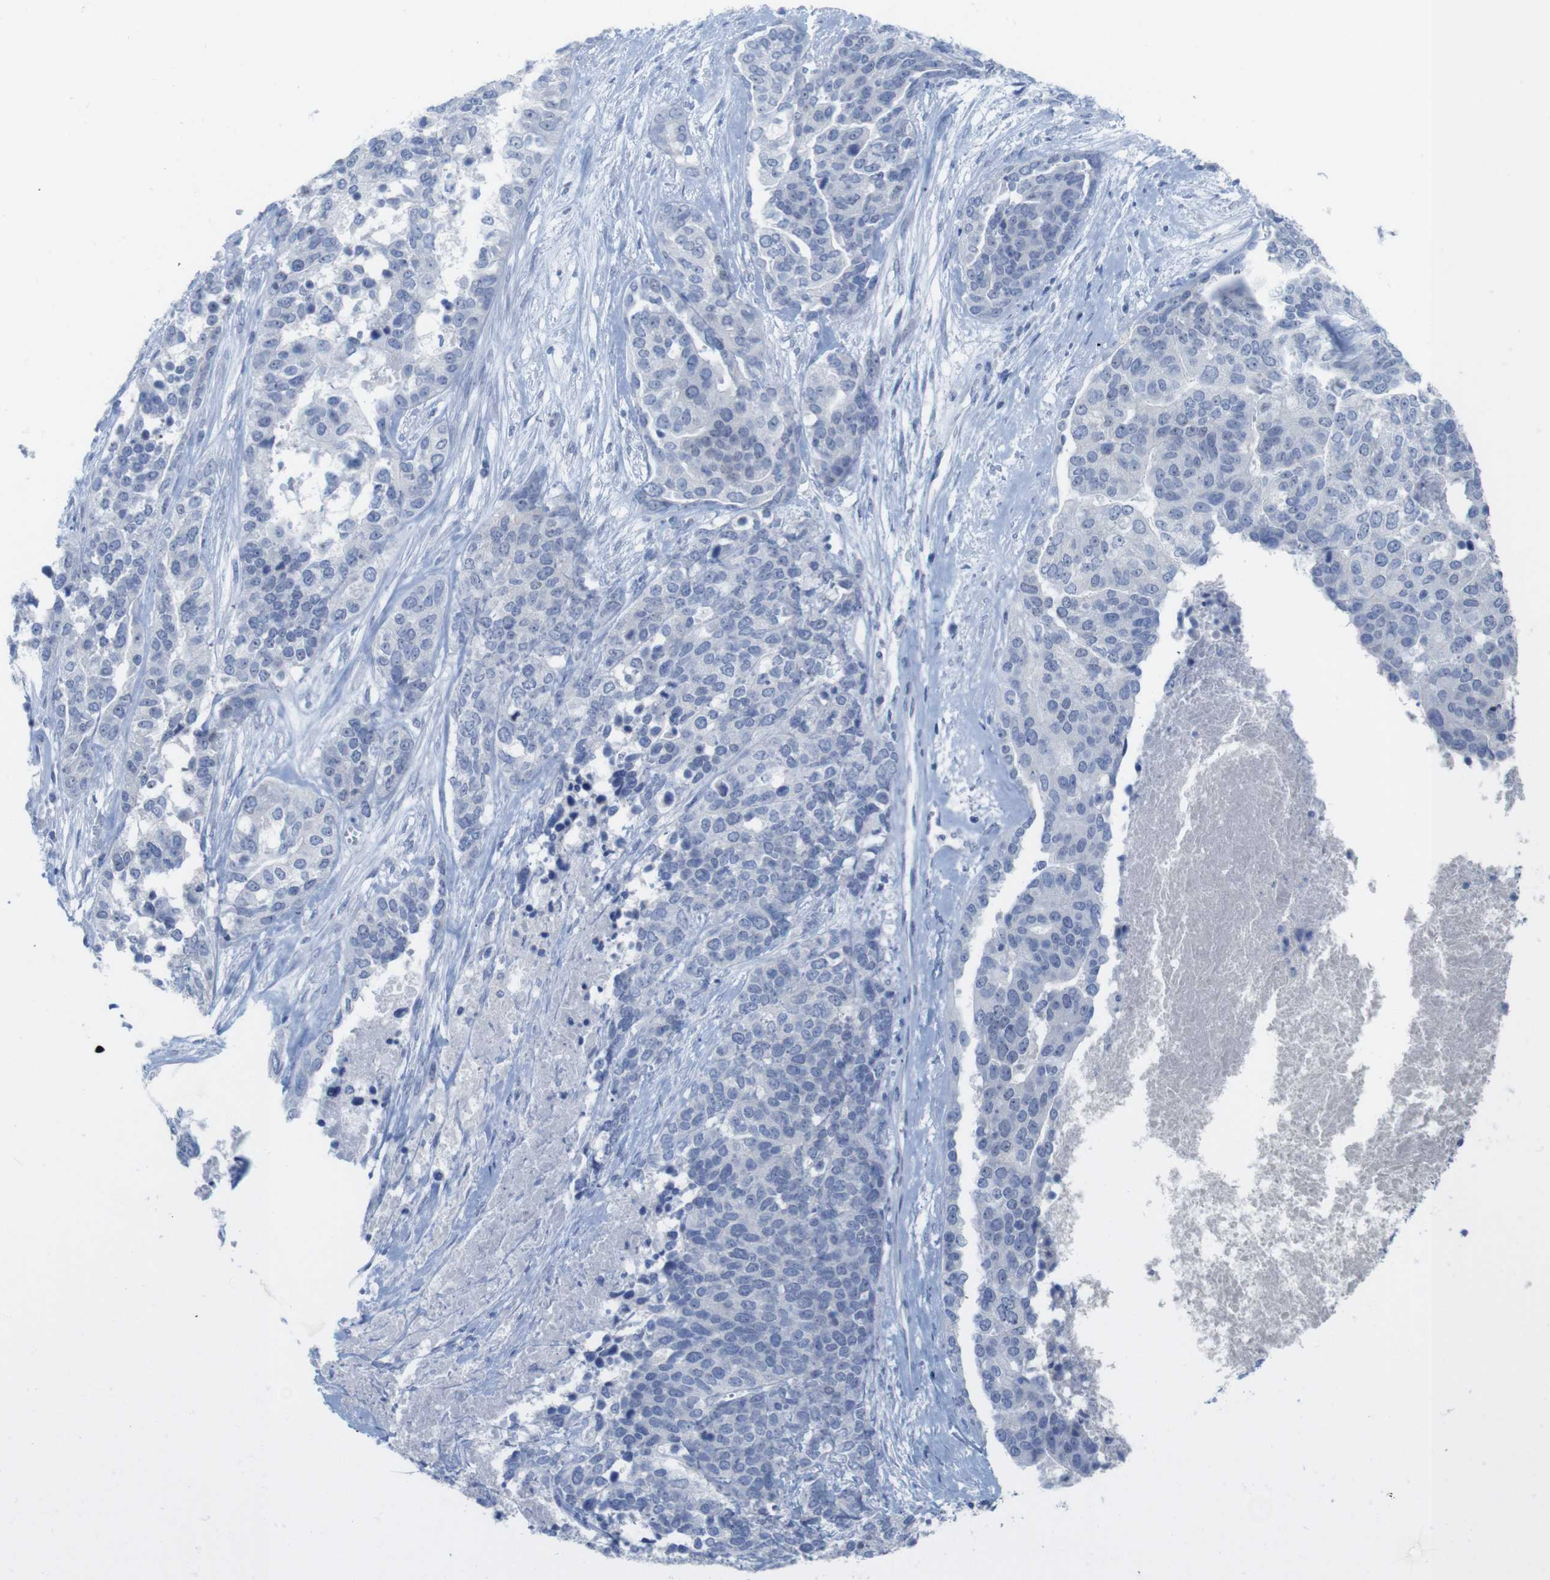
{"staining": {"intensity": "negative", "quantity": "none", "location": "none"}, "tissue": "ovarian cancer", "cell_type": "Tumor cells", "image_type": "cancer", "snomed": [{"axis": "morphology", "description": "Cystadenocarcinoma, serous, NOS"}, {"axis": "topography", "description": "Ovary"}], "caption": "Immunohistochemistry (IHC) of human ovarian cancer (serous cystadenocarcinoma) demonstrates no expression in tumor cells.", "gene": "PNMA1", "patient": {"sex": "female", "age": 44}}